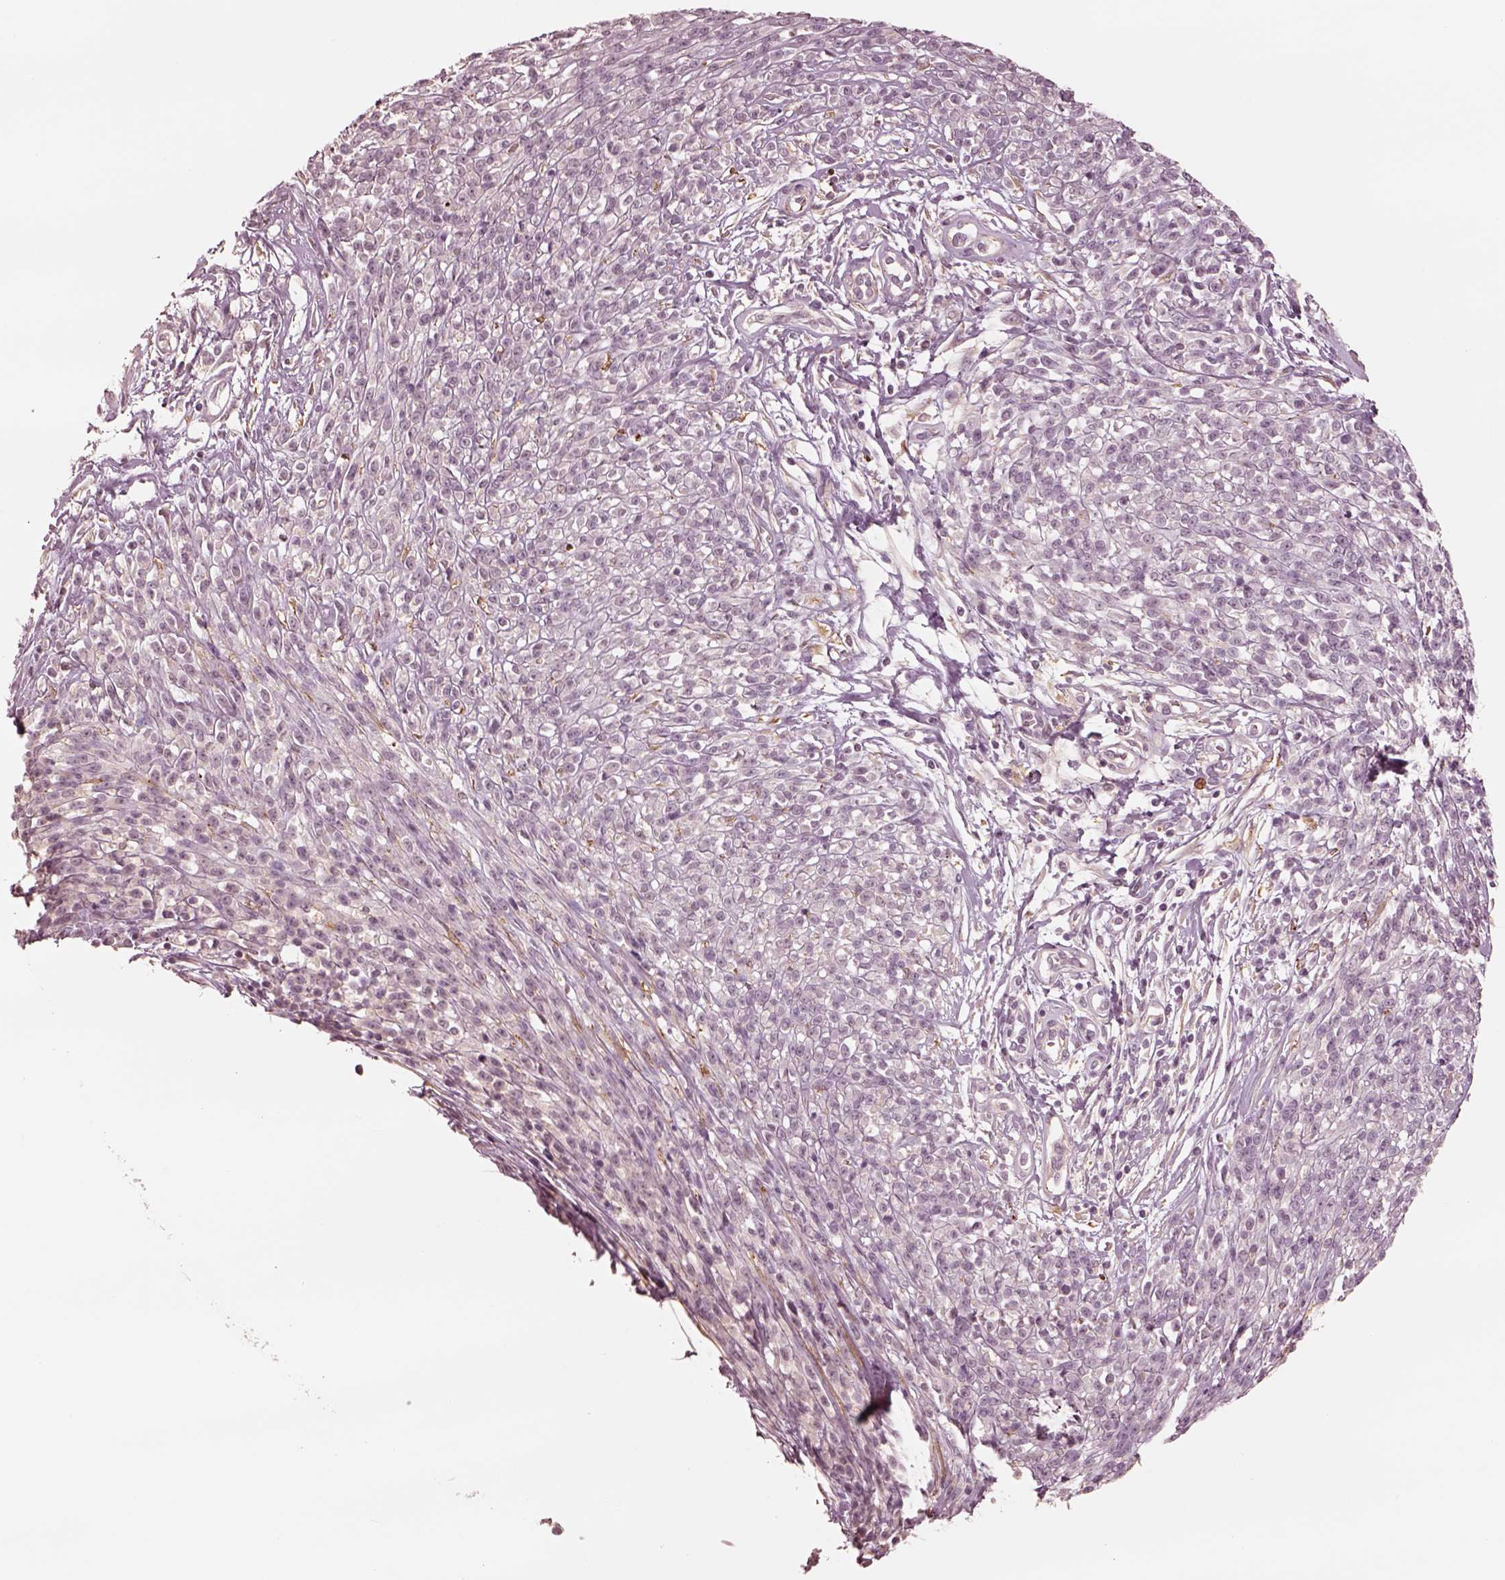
{"staining": {"intensity": "negative", "quantity": "none", "location": "none"}, "tissue": "melanoma", "cell_type": "Tumor cells", "image_type": "cancer", "snomed": [{"axis": "morphology", "description": "Malignant melanoma, NOS"}, {"axis": "topography", "description": "Skin"}, {"axis": "topography", "description": "Skin of trunk"}], "caption": "Image shows no protein expression in tumor cells of malignant melanoma tissue.", "gene": "DNAAF9", "patient": {"sex": "male", "age": 74}}